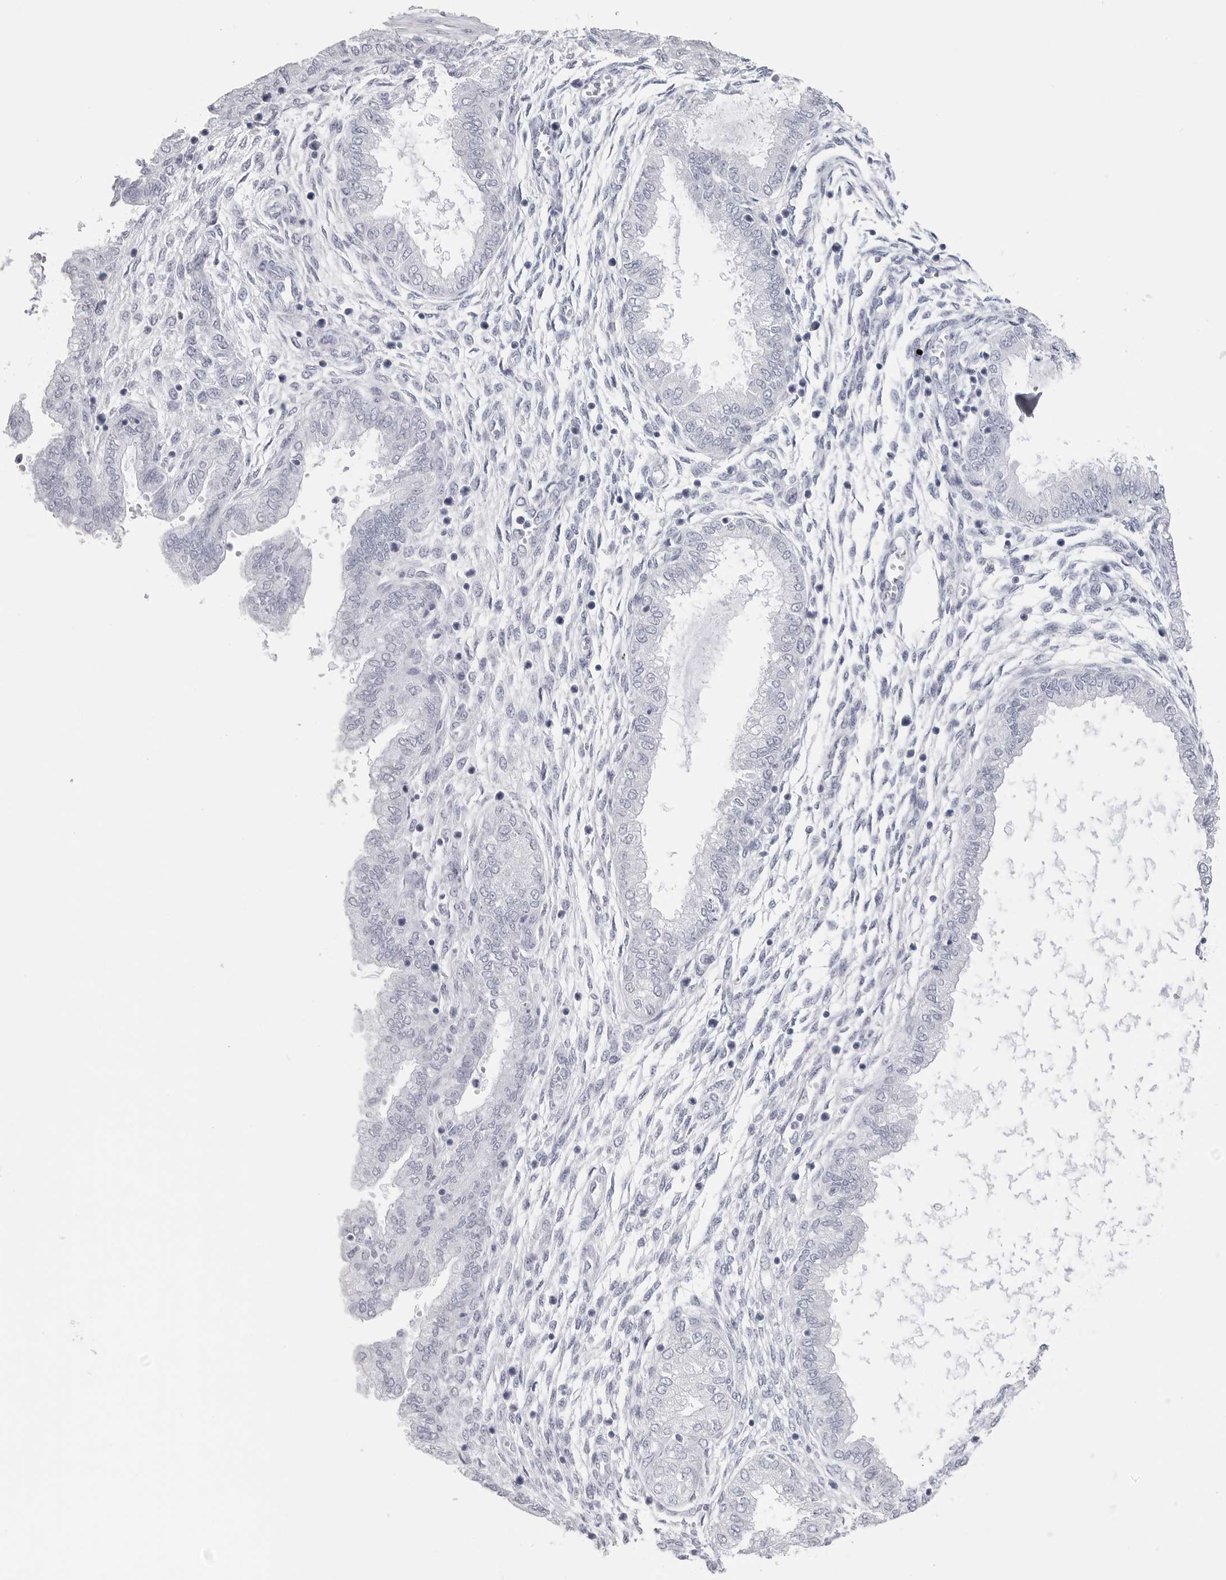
{"staining": {"intensity": "negative", "quantity": "none", "location": "none"}, "tissue": "endometrium", "cell_type": "Cells in endometrial stroma", "image_type": "normal", "snomed": [{"axis": "morphology", "description": "Normal tissue, NOS"}, {"axis": "topography", "description": "Endometrium"}], "caption": "The immunohistochemistry (IHC) image has no significant positivity in cells in endometrial stroma of endometrium. (DAB immunohistochemistry (IHC) with hematoxylin counter stain).", "gene": "CST2", "patient": {"sex": "female", "age": 33}}